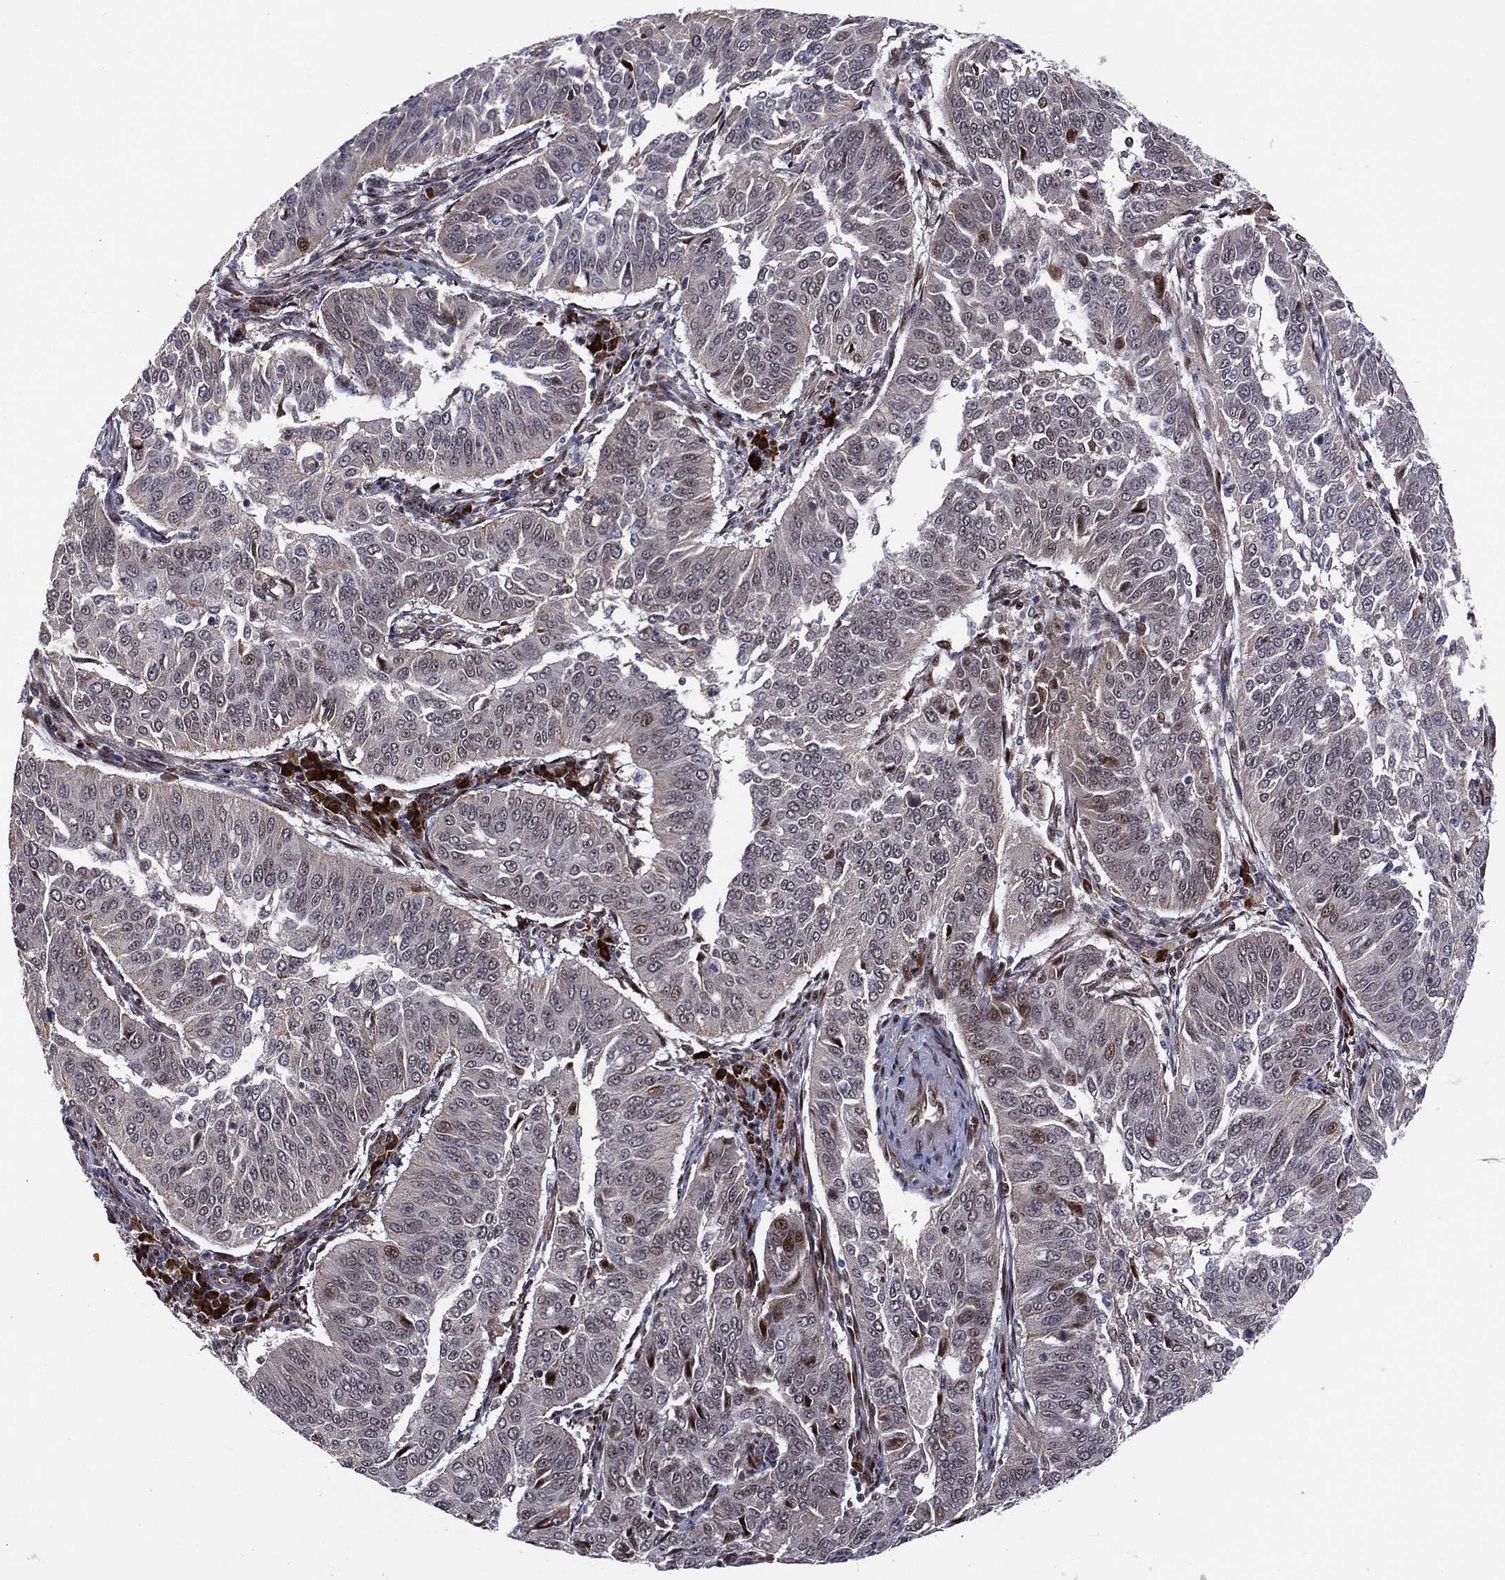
{"staining": {"intensity": "moderate", "quantity": "<25%", "location": "nuclear"}, "tissue": "cervical cancer", "cell_type": "Tumor cells", "image_type": "cancer", "snomed": [{"axis": "morphology", "description": "Normal tissue, NOS"}, {"axis": "morphology", "description": "Squamous cell carcinoma, NOS"}, {"axis": "topography", "description": "Cervix"}], "caption": "Protein staining of cervical cancer (squamous cell carcinoma) tissue reveals moderate nuclear positivity in approximately <25% of tumor cells. The staining is performed using DAB brown chromogen to label protein expression. The nuclei are counter-stained blue using hematoxylin.", "gene": "VHL", "patient": {"sex": "female", "age": 39}}